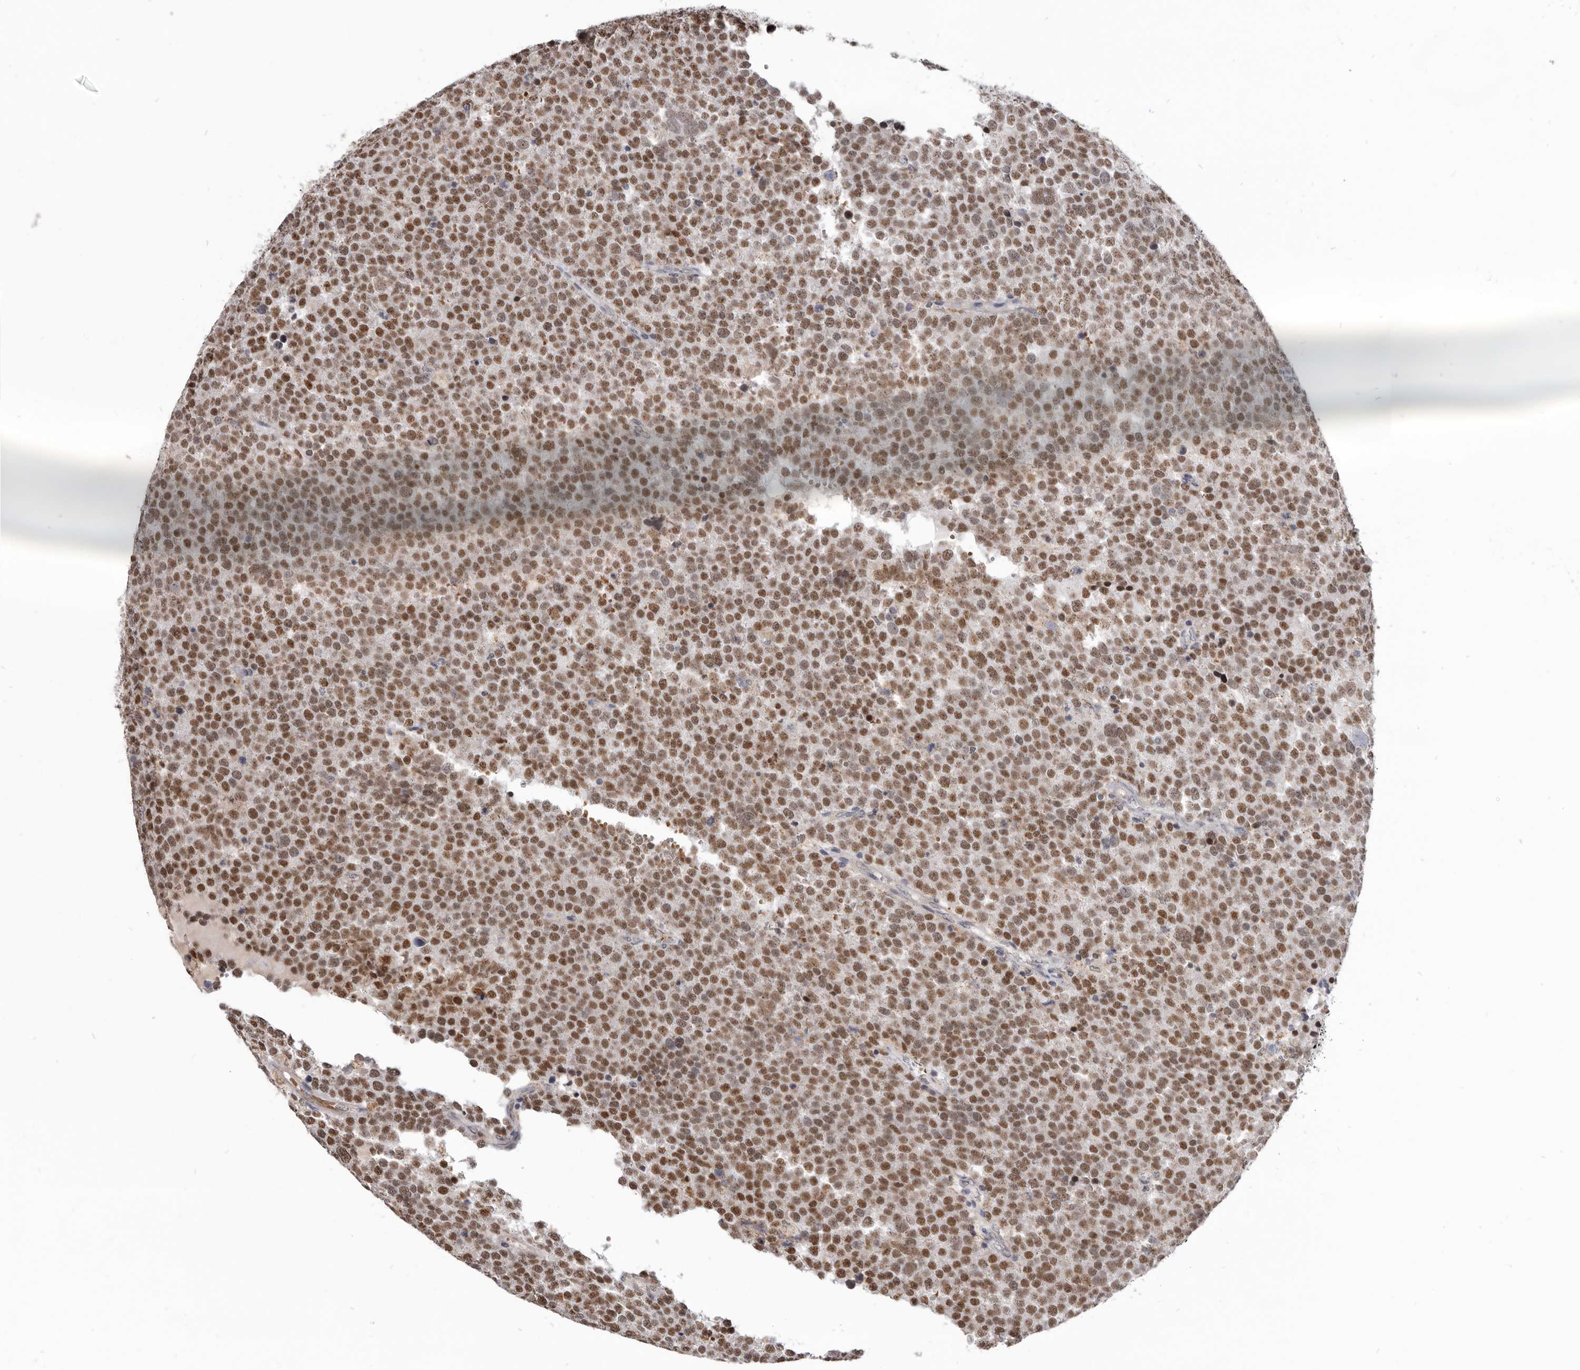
{"staining": {"intensity": "strong", "quantity": ">75%", "location": "nuclear"}, "tissue": "testis cancer", "cell_type": "Tumor cells", "image_type": "cancer", "snomed": [{"axis": "morphology", "description": "Seminoma, NOS"}, {"axis": "topography", "description": "Testis"}], "caption": "Seminoma (testis) stained for a protein (brown) exhibits strong nuclear positive staining in about >75% of tumor cells.", "gene": "CGN", "patient": {"sex": "male", "age": 71}}